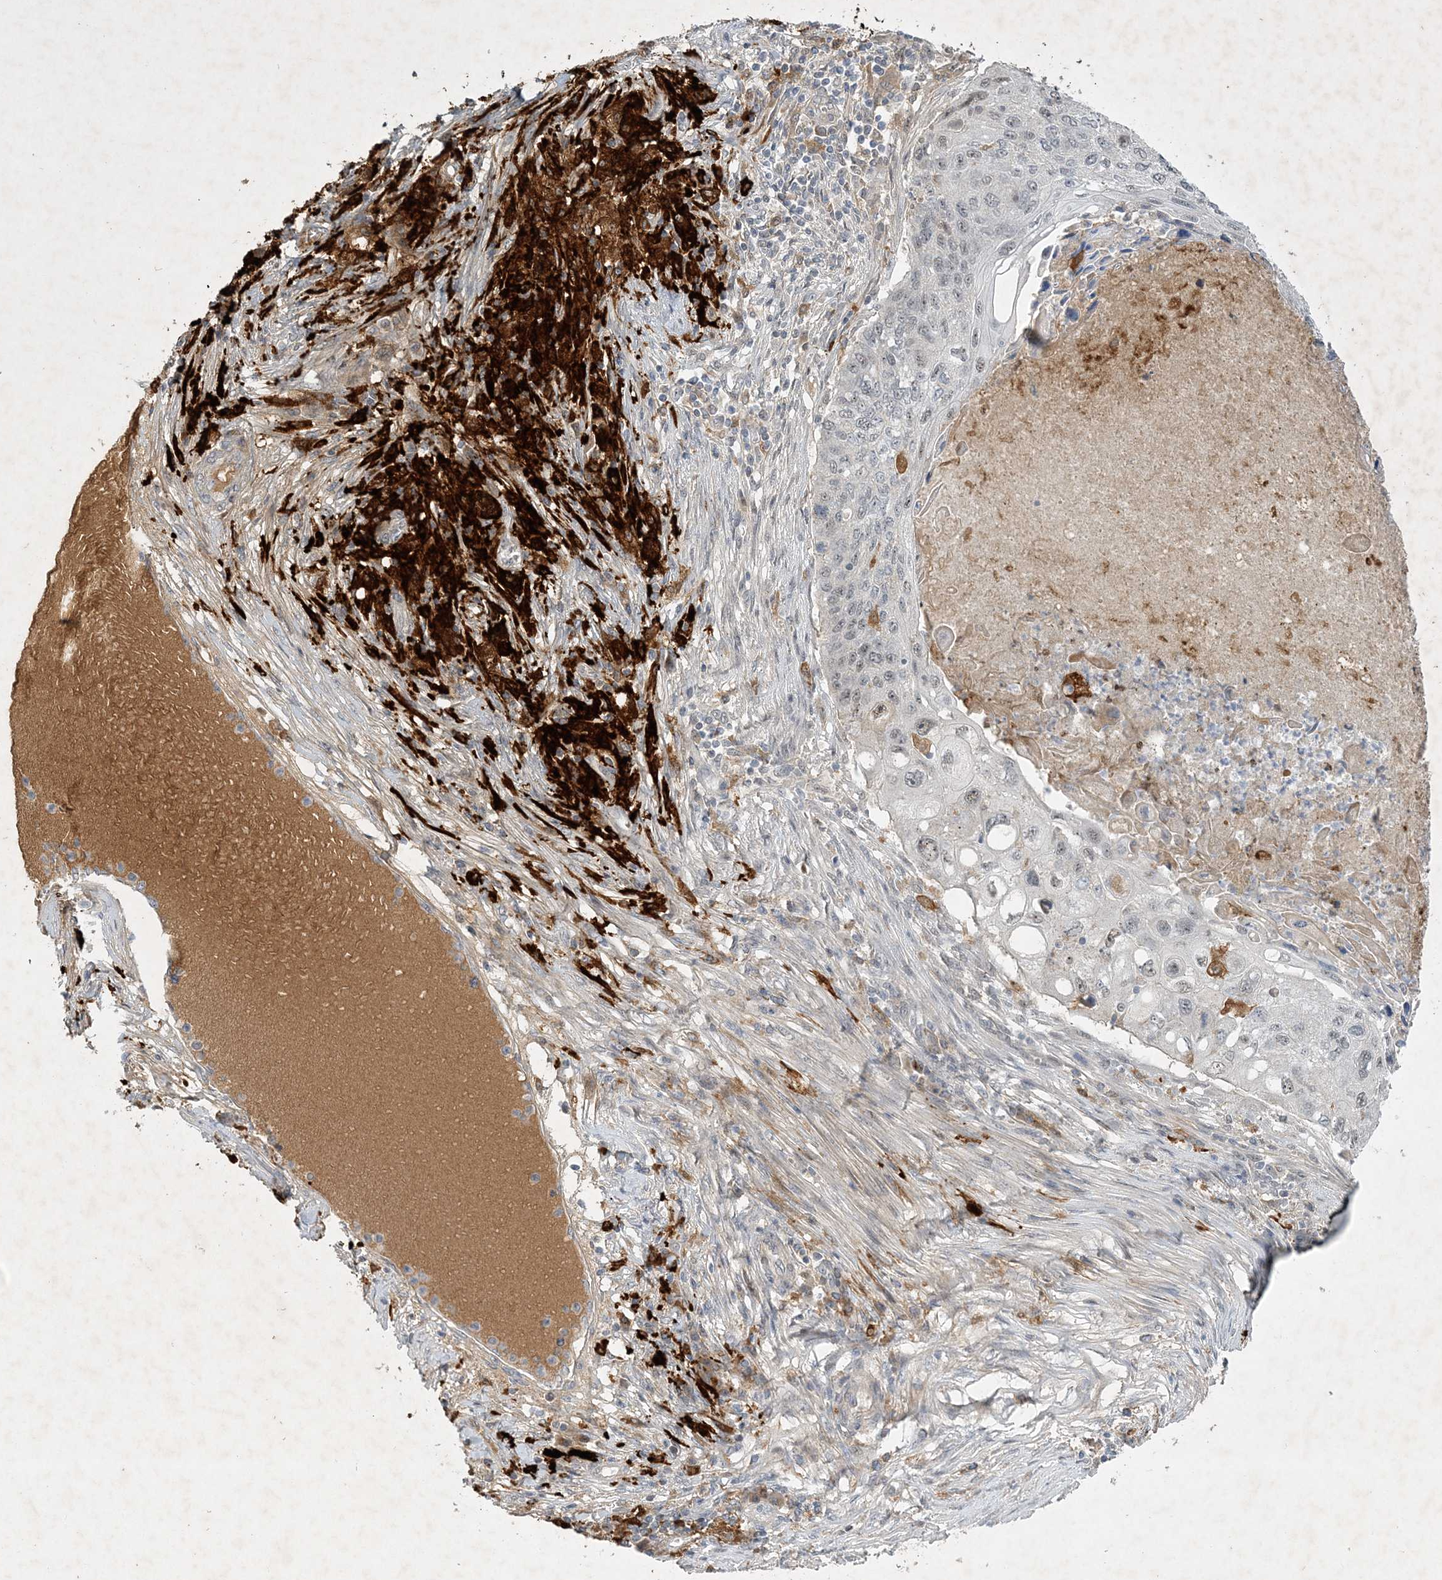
{"staining": {"intensity": "weak", "quantity": "<25%", "location": "nuclear"}, "tissue": "lung cancer", "cell_type": "Tumor cells", "image_type": "cancer", "snomed": [{"axis": "morphology", "description": "Squamous cell carcinoma, NOS"}, {"axis": "topography", "description": "Lung"}], "caption": "Human squamous cell carcinoma (lung) stained for a protein using immunohistochemistry (IHC) exhibits no expression in tumor cells.", "gene": "THG1L", "patient": {"sex": "female", "age": 63}}